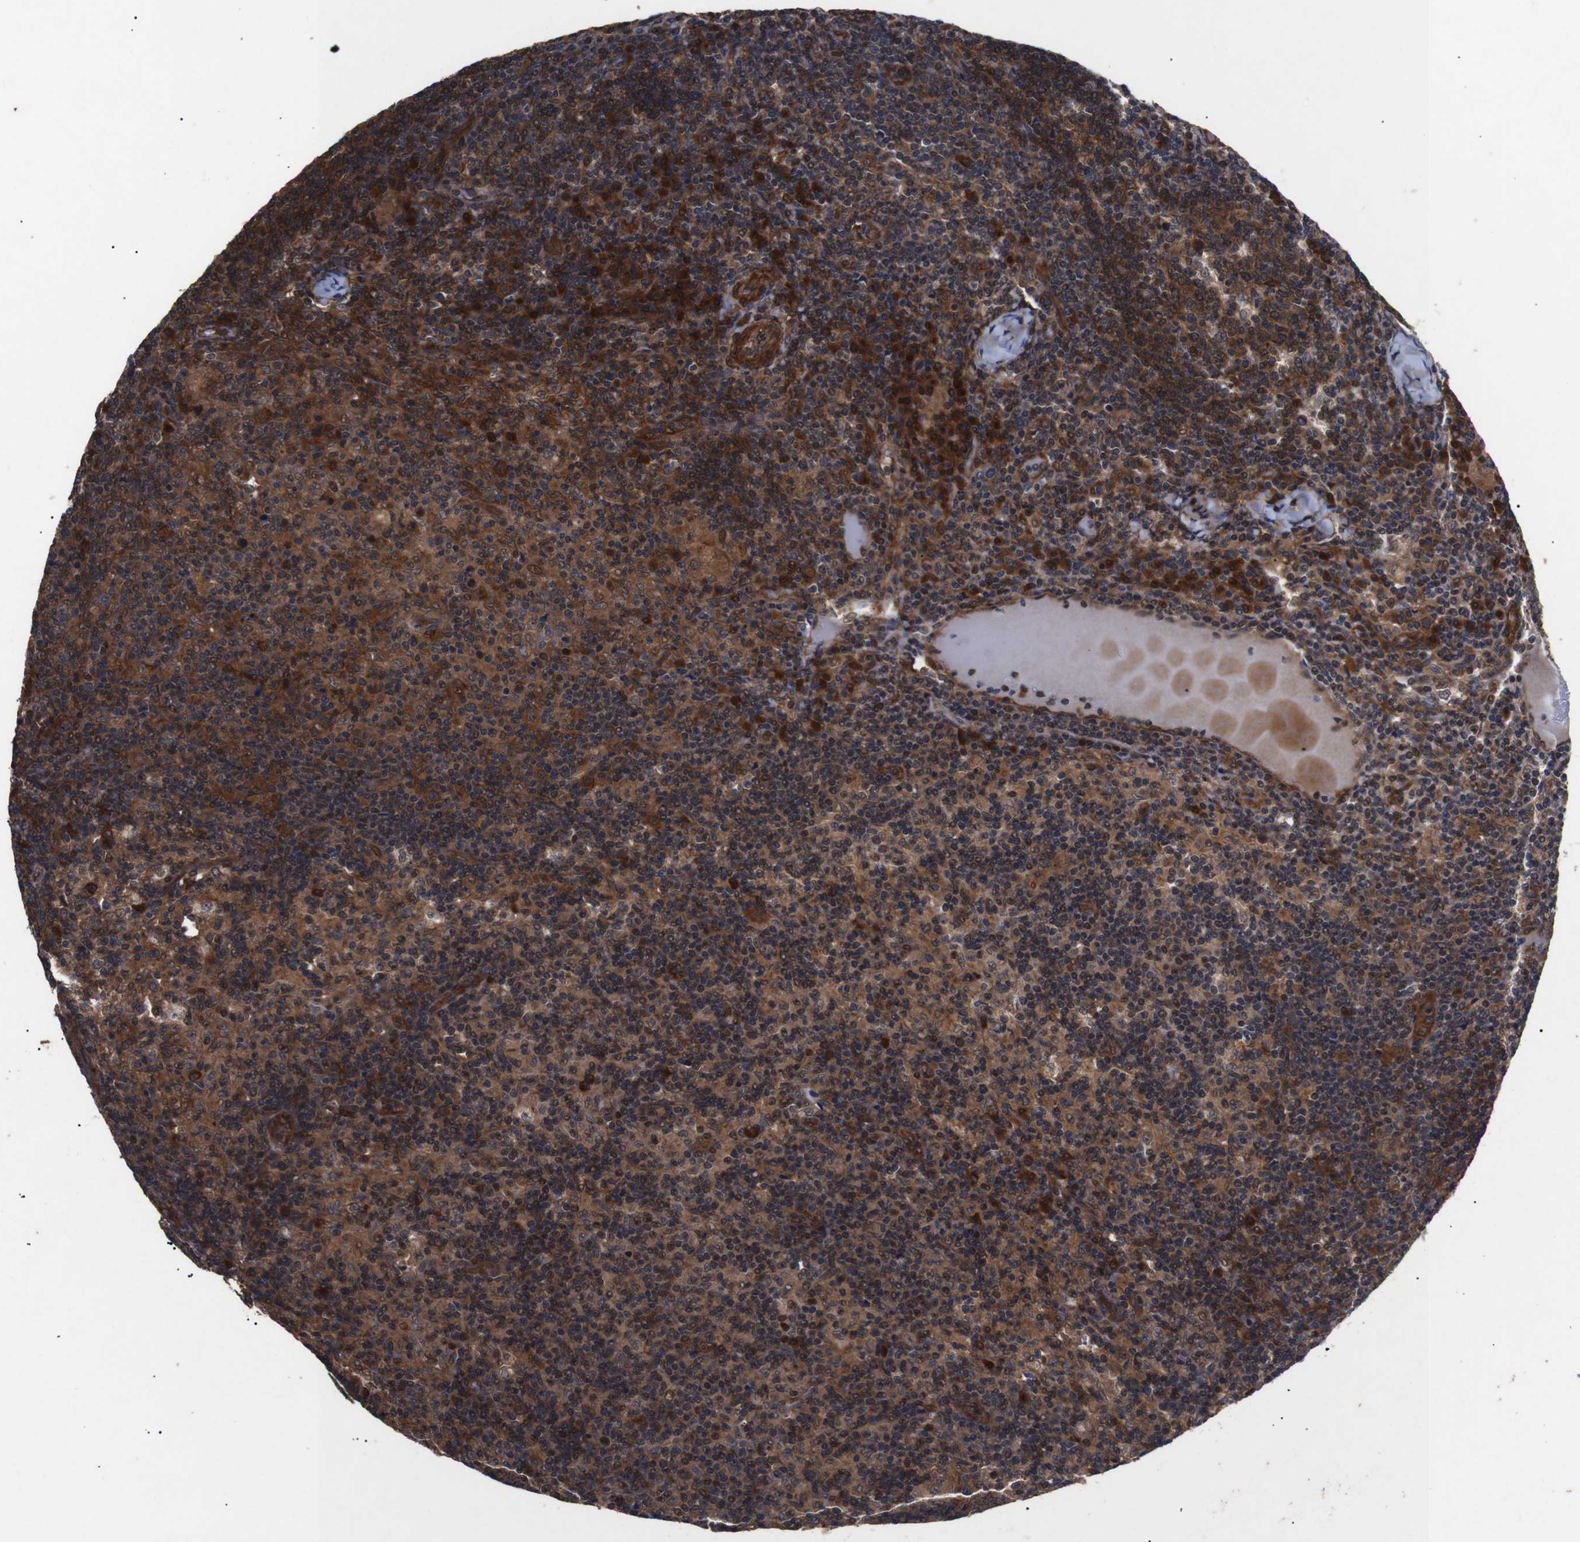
{"staining": {"intensity": "strong", "quantity": ">75%", "location": "cytoplasmic/membranous"}, "tissue": "lymph node", "cell_type": "Germinal center cells", "image_type": "normal", "snomed": [{"axis": "morphology", "description": "Normal tissue, NOS"}, {"axis": "morphology", "description": "Inflammation, NOS"}, {"axis": "topography", "description": "Lymph node"}], "caption": "About >75% of germinal center cells in normal lymph node reveal strong cytoplasmic/membranous protein staining as visualized by brown immunohistochemical staining.", "gene": "PAWR", "patient": {"sex": "male", "age": 55}}